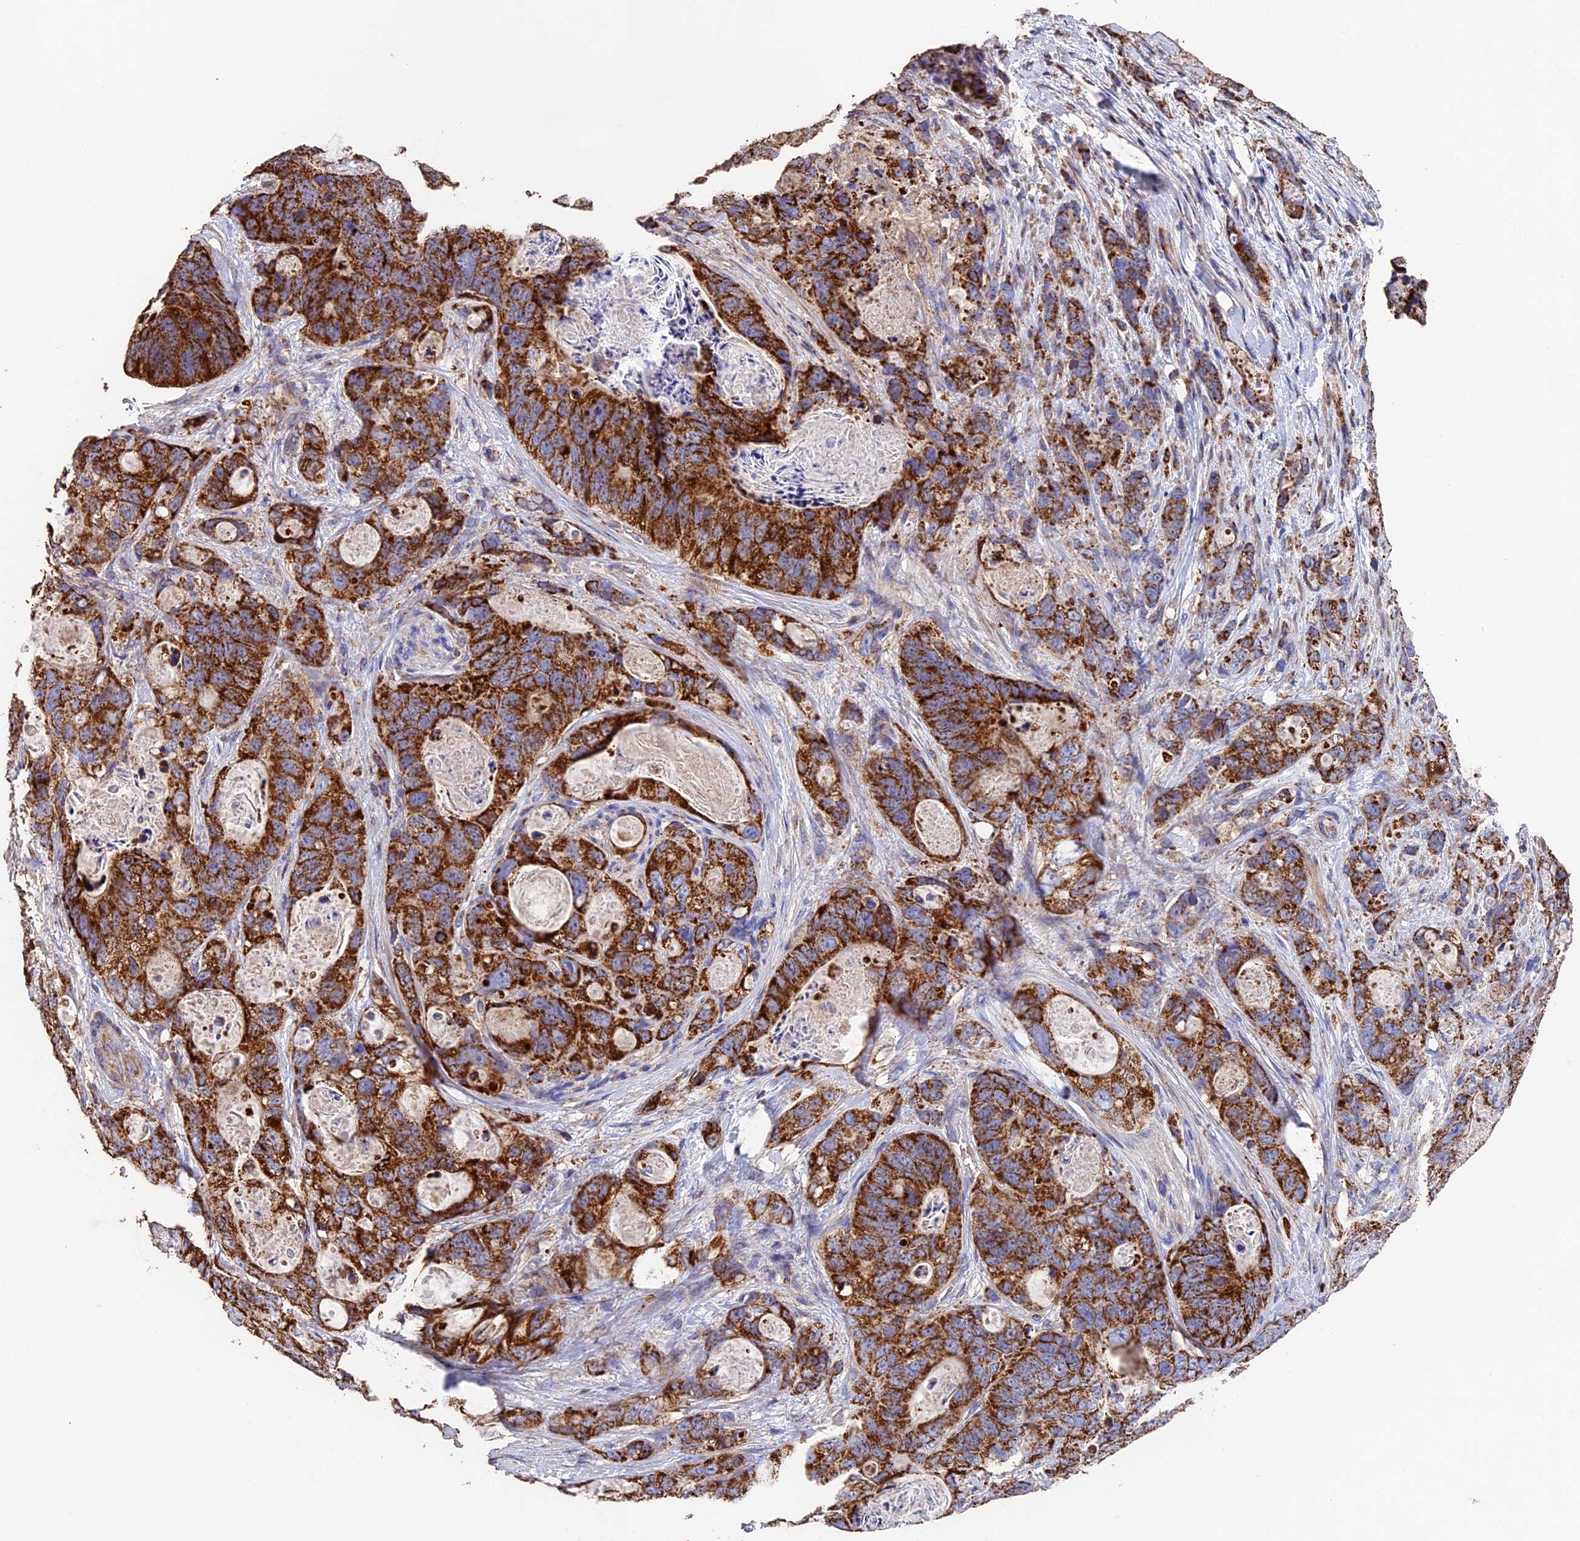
{"staining": {"intensity": "strong", "quantity": ">75%", "location": "cytoplasmic/membranous"}, "tissue": "stomach cancer", "cell_type": "Tumor cells", "image_type": "cancer", "snomed": [{"axis": "morphology", "description": "Normal tissue, NOS"}, {"axis": "morphology", "description": "Adenocarcinoma, NOS"}, {"axis": "topography", "description": "Stomach"}], "caption": "Approximately >75% of tumor cells in stomach cancer (adenocarcinoma) demonstrate strong cytoplasmic/membranous protein positivity as visualized by brown immunohistochemical staining.", "gene": "ADAT1", "patient": {"sex": "female", "age": 89}}